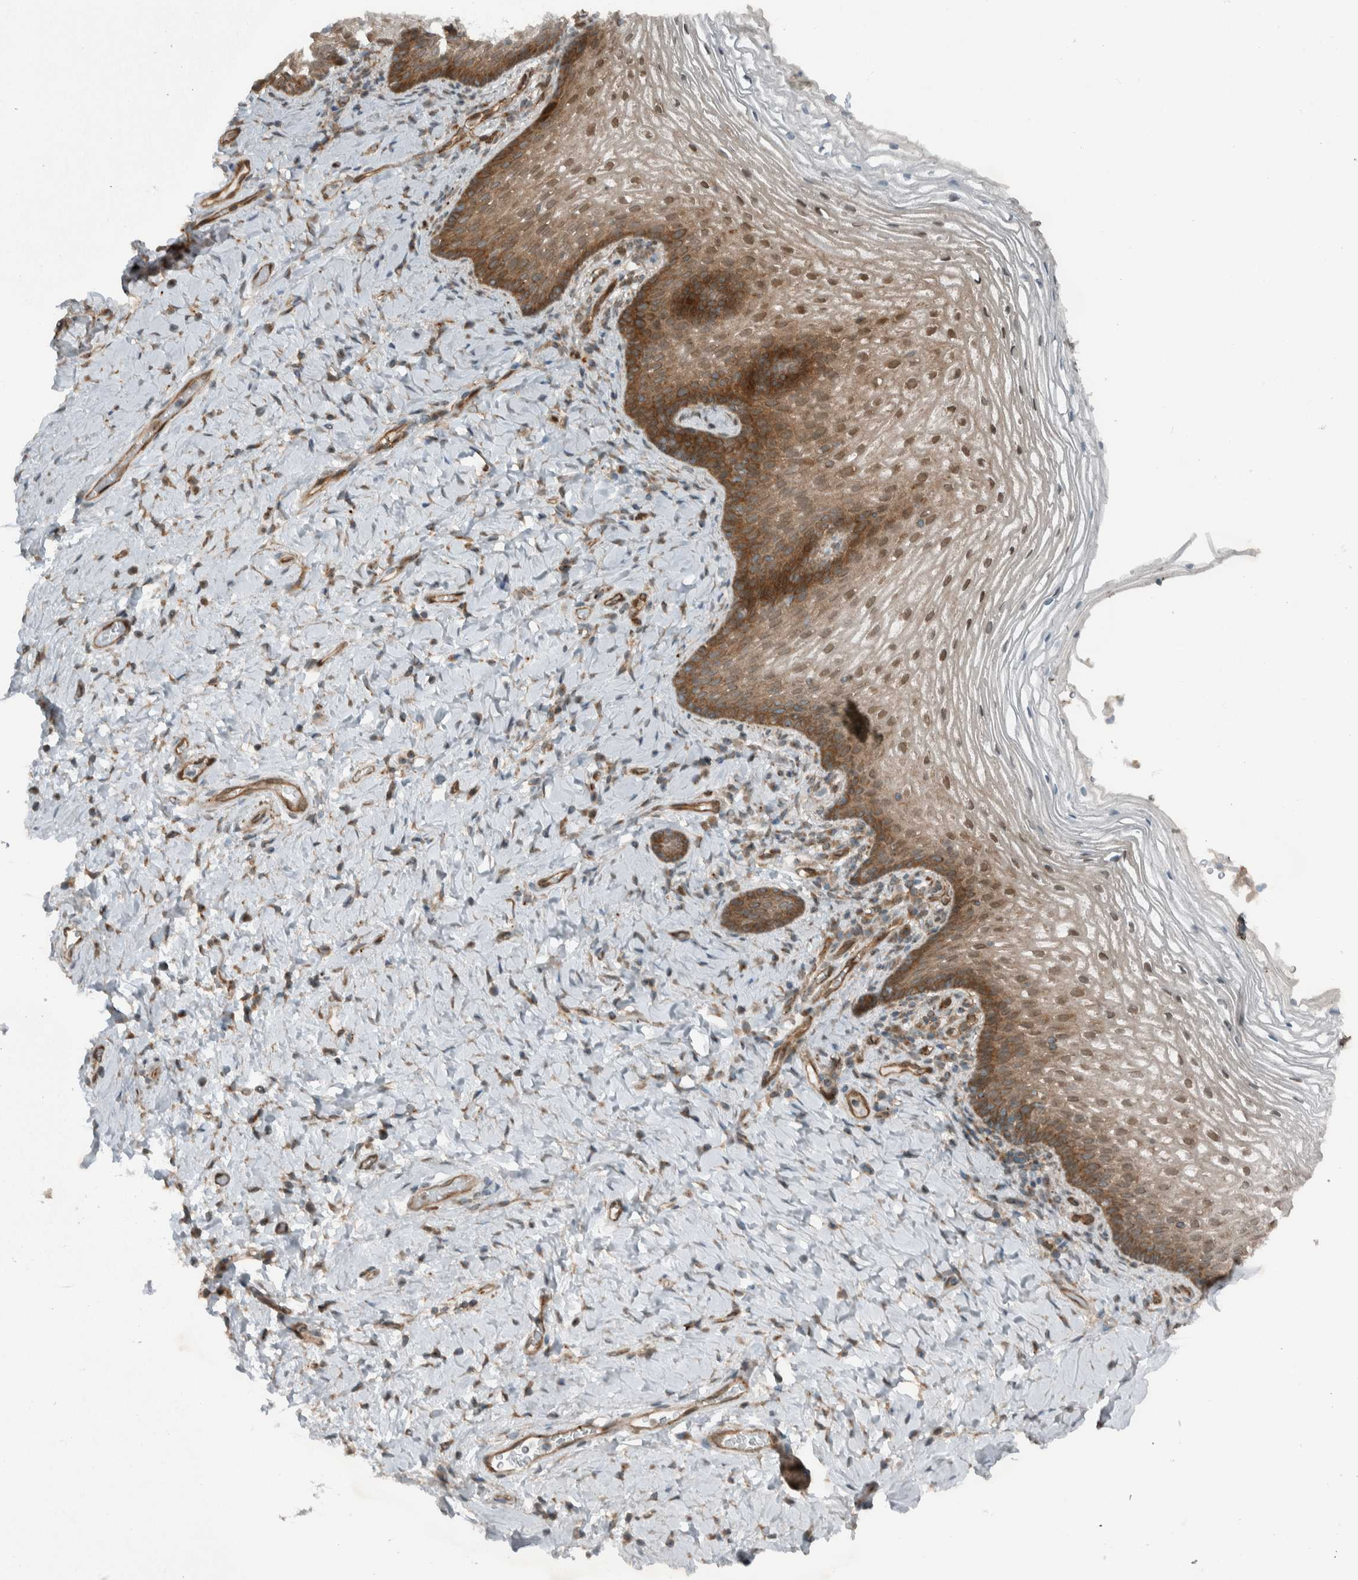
{"staining": {"intensity": "moderate", "quantity": ">75%", "location": "cytoplasmic/membranous,nuclear"}, "tissue": "vagina", "cell_type": "Squamous epithelial cells", "image_type": "normal", "snomed": [{"axis": "morphology", "description": "Normal tissue, NOS"}, {"axis": "topography", "description": "Vagina"}], "caption": "Protein analysis of normal vagina demonstrates moderate cytoplasmic/membranous,nuclear staining in about >75% of squamous epithelial cells. (DAB (3,3'-diaminobenzidine) IHC with brightfield microscopy, high magnification).", "gene": "GIGYF1", "patient": {"sex": "female", "age": 60}}